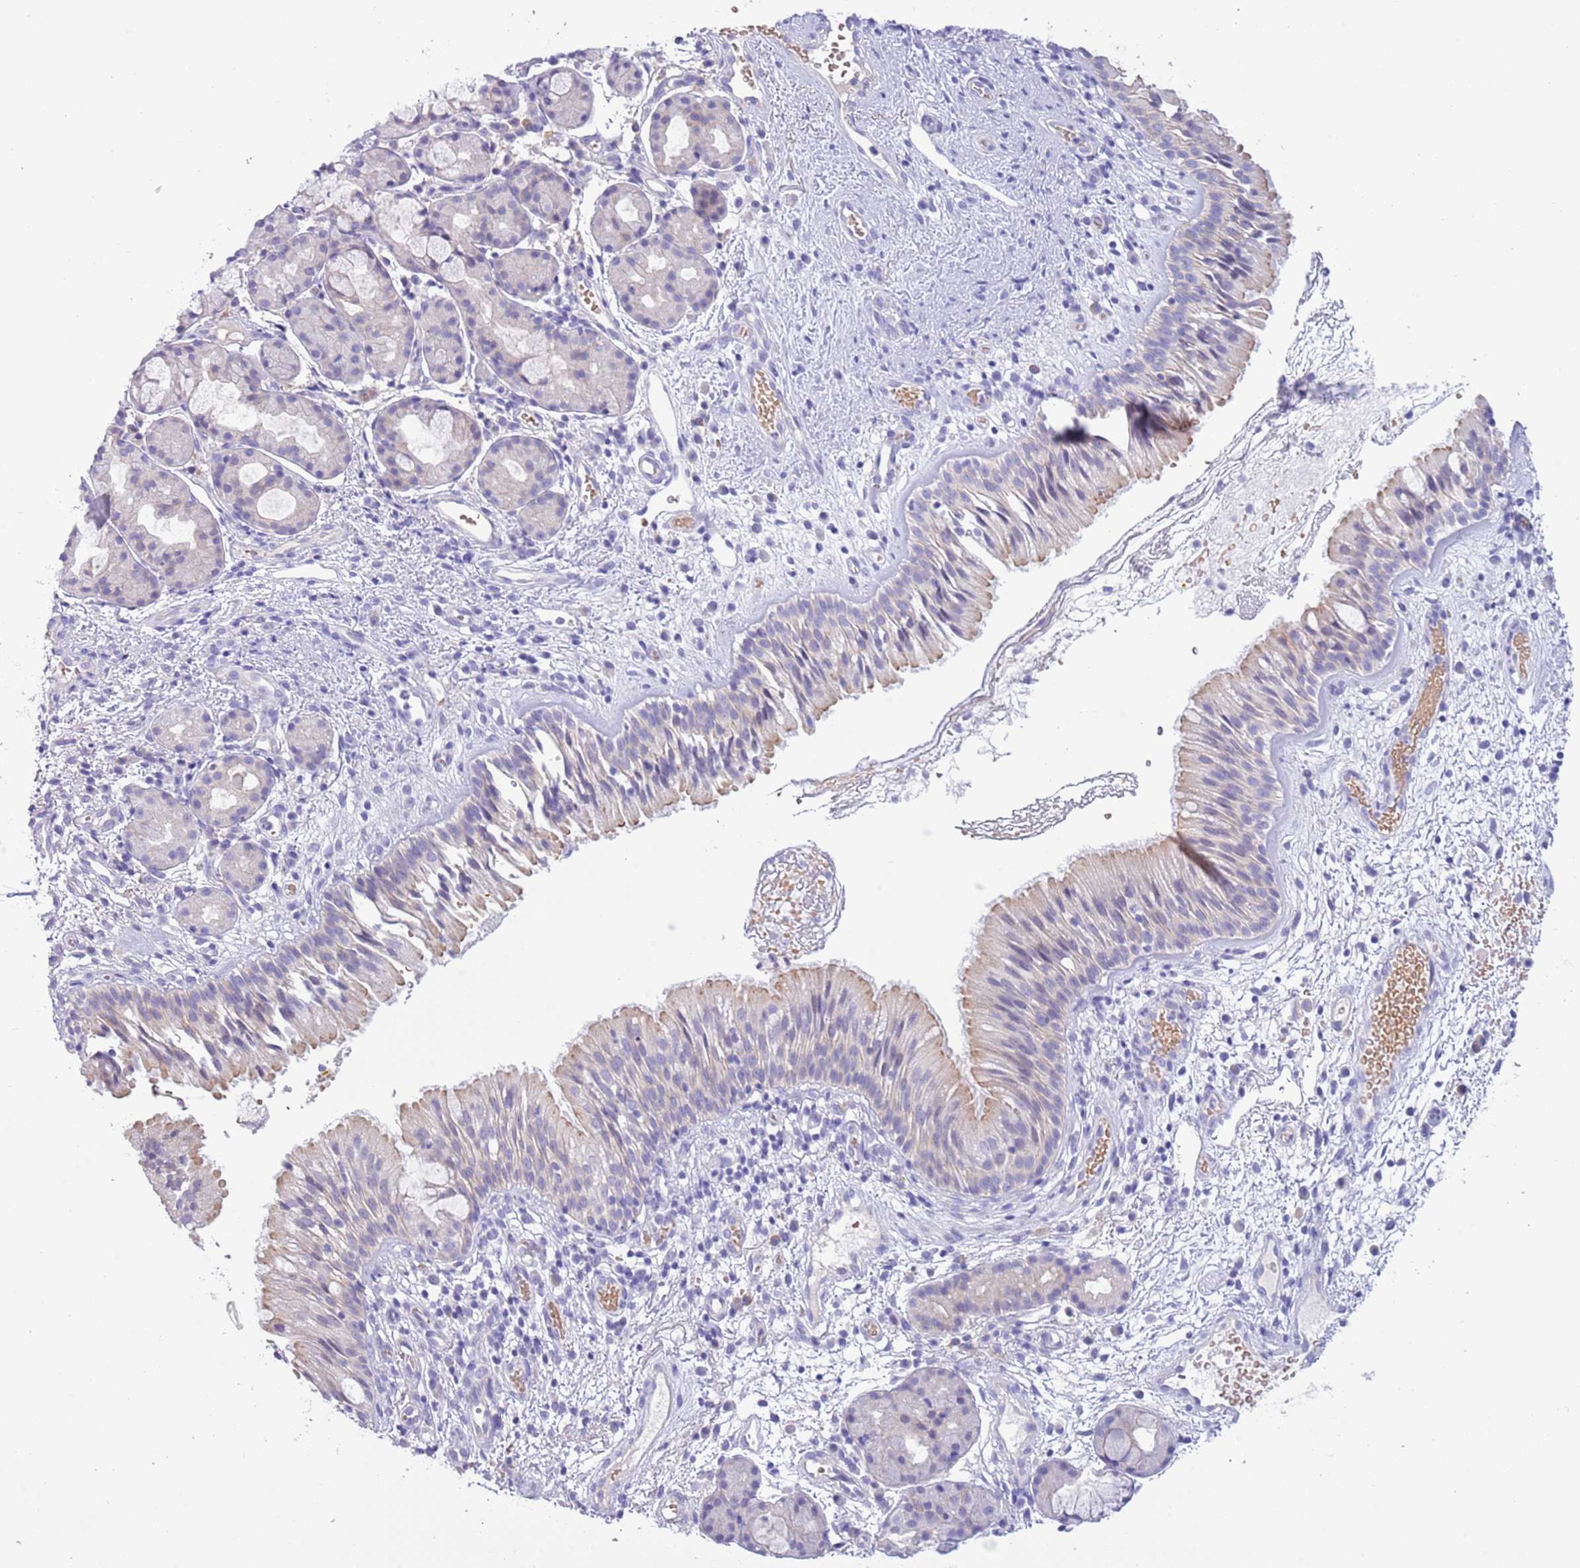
{"staining": {"intensity": "weak", "quantity": "25%-75%", "location": "cytoplasmic/membranous"}, "tissue": "nasopharynx", "cell_type": "Respiratory epithelial cells", "image_type": "normal", "snomed": [{"axis": "morphology", "description": "Normal tissue, NOS"}, {"axis": "topography", "description": "Nasopharynx"}], "caption": "IHC photomicrograph of normal nasopharynx stained for a protein (brown), which demonstrates low levels of weak cytoplasmic/membranous expression in approximately 25%-75% of respiratory epithelial cells.", "gene": "ACR", "patient": {"sex": "male", "age": 65}}